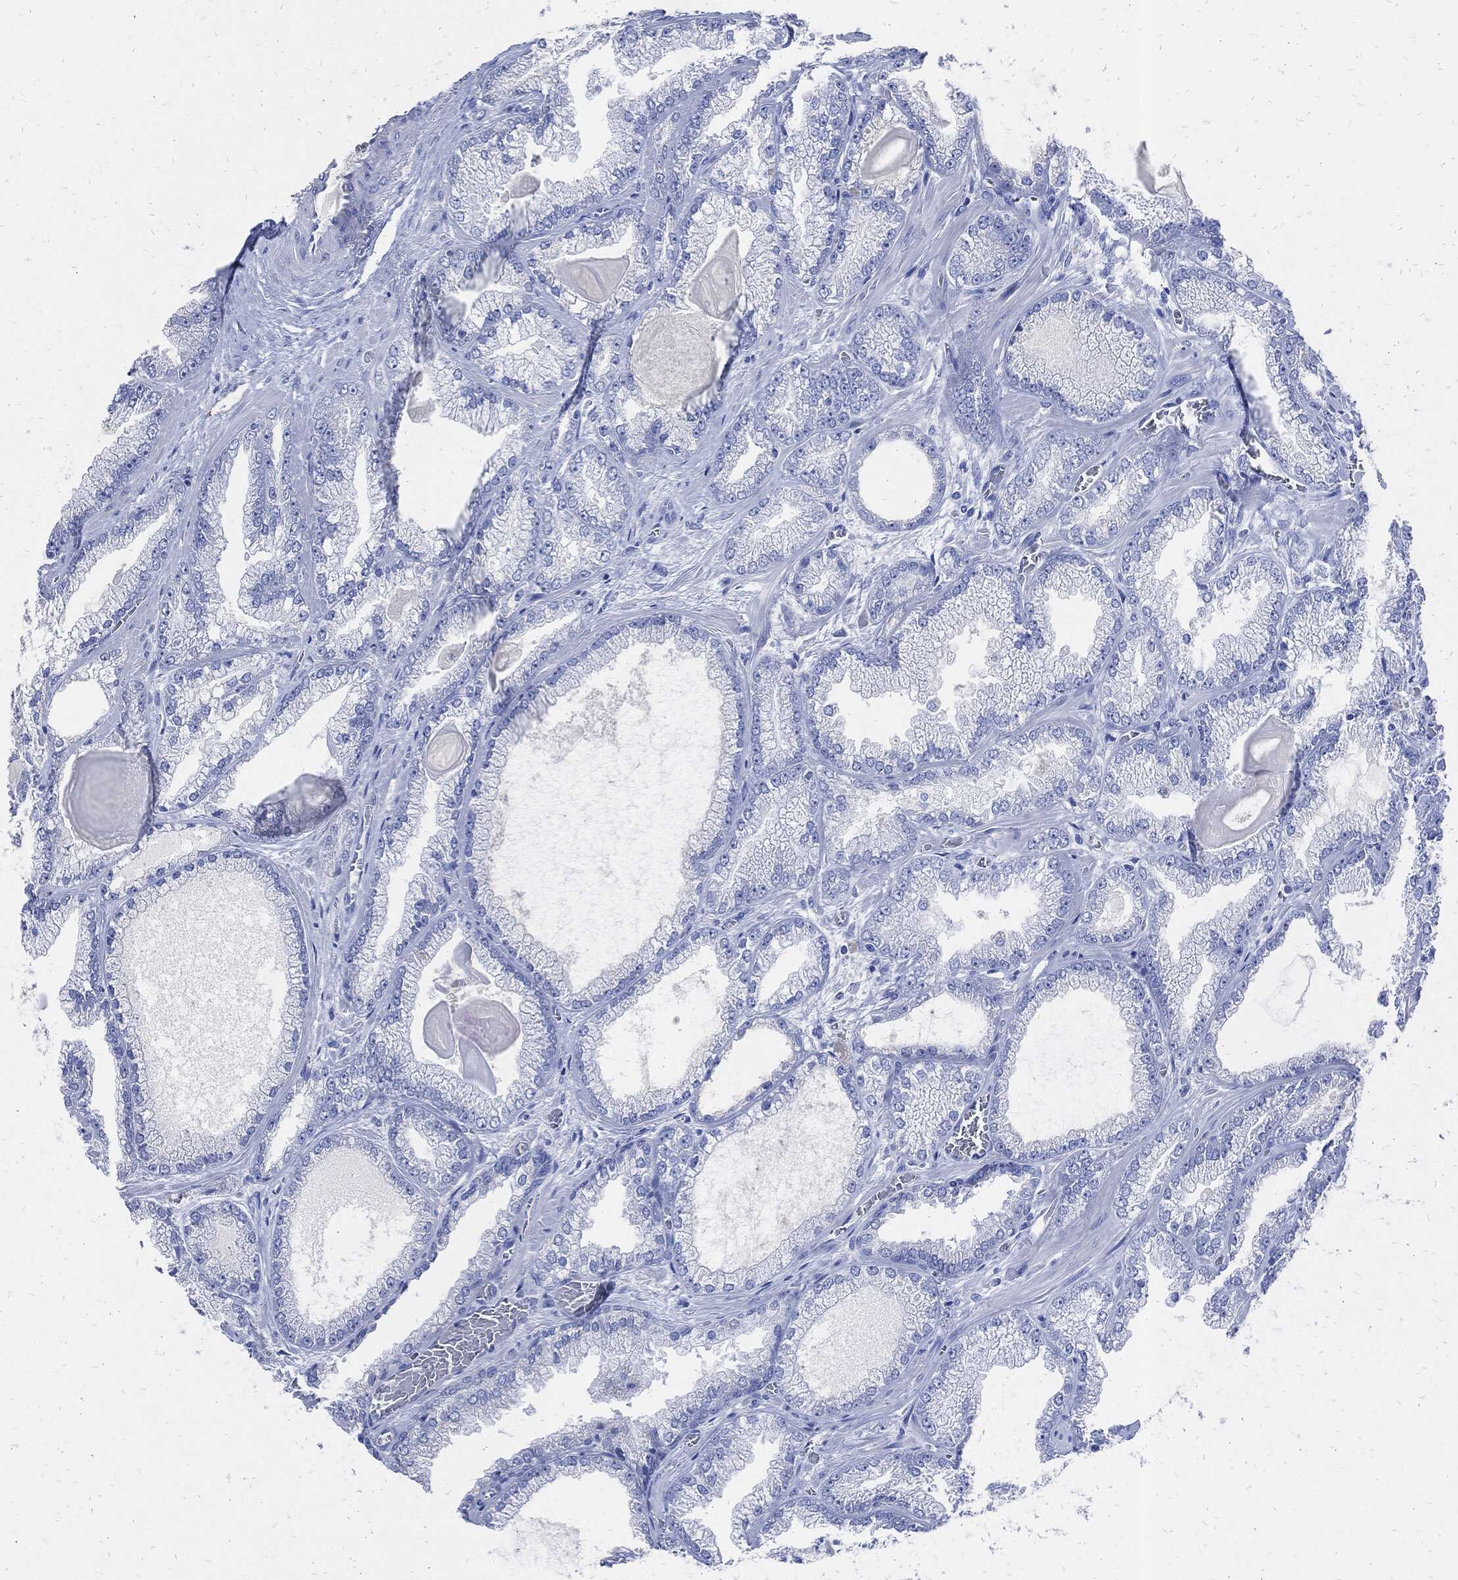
{"staining": {"intensity": "negative", "quantity": "none", "location": "none"}, "tissue": "prostate cancer", "cell_type": "Tumor cells", "image_type": "cancer", "snomed": [{"axis": "morphology", "description": "Adenocarcinoma, Low grade"}, {"axis": "topography", "description": "Prostate"}], "caption": "Immunohistochemical staining of low-grade adenocarcinoma (prostate) exhibits no significant positivity in tumor cells.", "gene": "FABP4", "patient": {"sex": "male", "age": 57}}